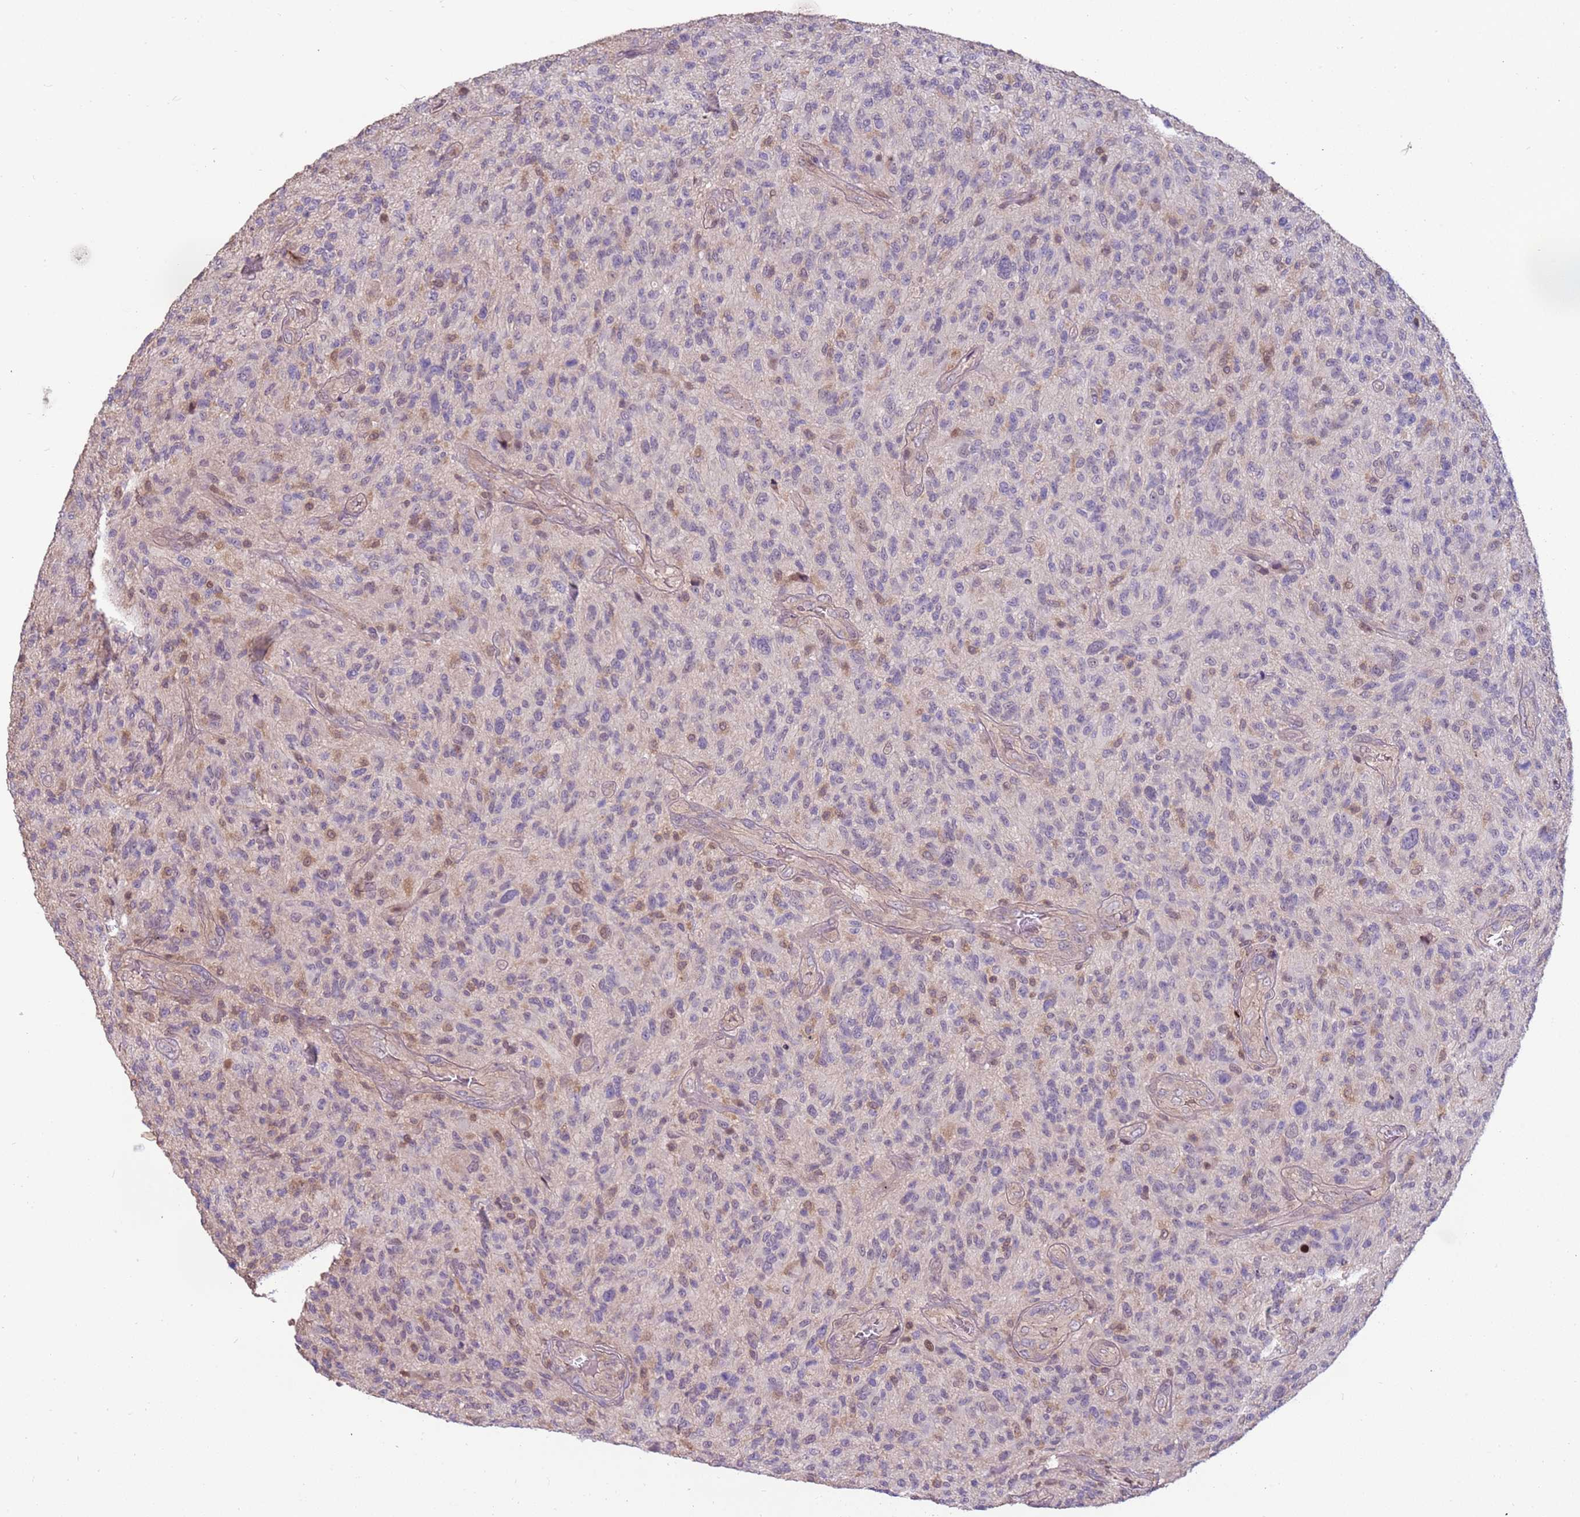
{"staining": {"intensity": "weak", "quantity": "<25%", "location": "cytoplasmic/membranous,nuclear"}, "tissue": "glioma", "cell_type": "Tumor cells", "image_type": "cancer", "snomed": [{"axis": "morphology", "description": "Glioma, malignant, High grade"}, {"axis": "topography", "description": "Brain"}], "caption": "Protein analysis of malignant glioma (high-grade) exhibits no significant expression in tumor cells. Nuclei are stained in blue.", "gene": "GSTO2", "patient": {"sex": "male", "age": 47}}